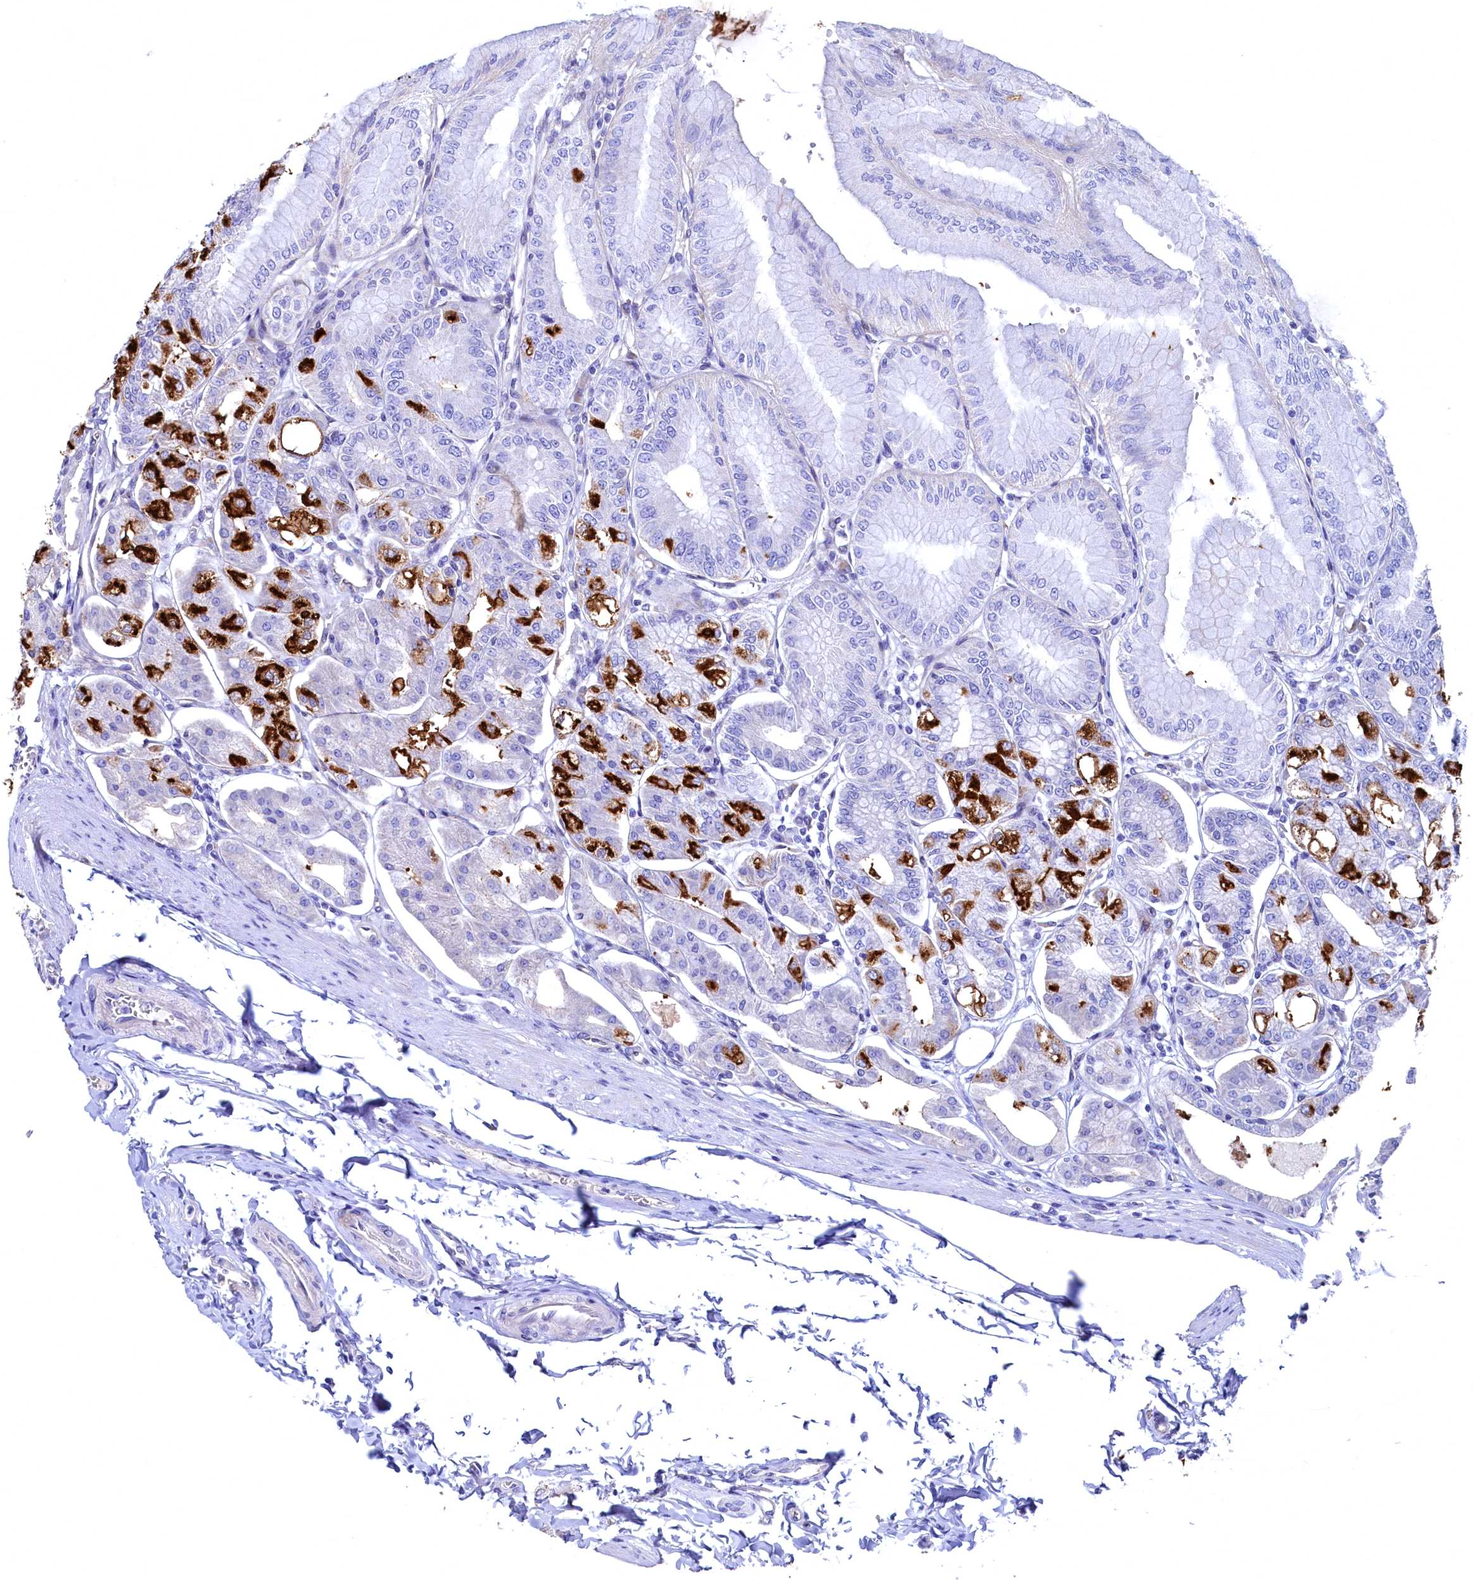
{"staining": {"intensity": "strong", "quantity": "25%-75%", "location": "cytoplasmic/membranous"}, "tissue": "stomach", "cell_type": "Glandular cells", "image_type": "normal", "snomed": [{"axis": "morphology", "description": "Normal tissue, NOS"}, {"axis": "topography", "description": "Stomach, lower"}], "caption": "A brown stain labels strong cytoplasmic/membranous expression of a protein in glandular cells of benign stomach. Nuclei are stained in blue.", "gene": "FLYWCH2", "patient": {"sex": "male", "age": 71}}